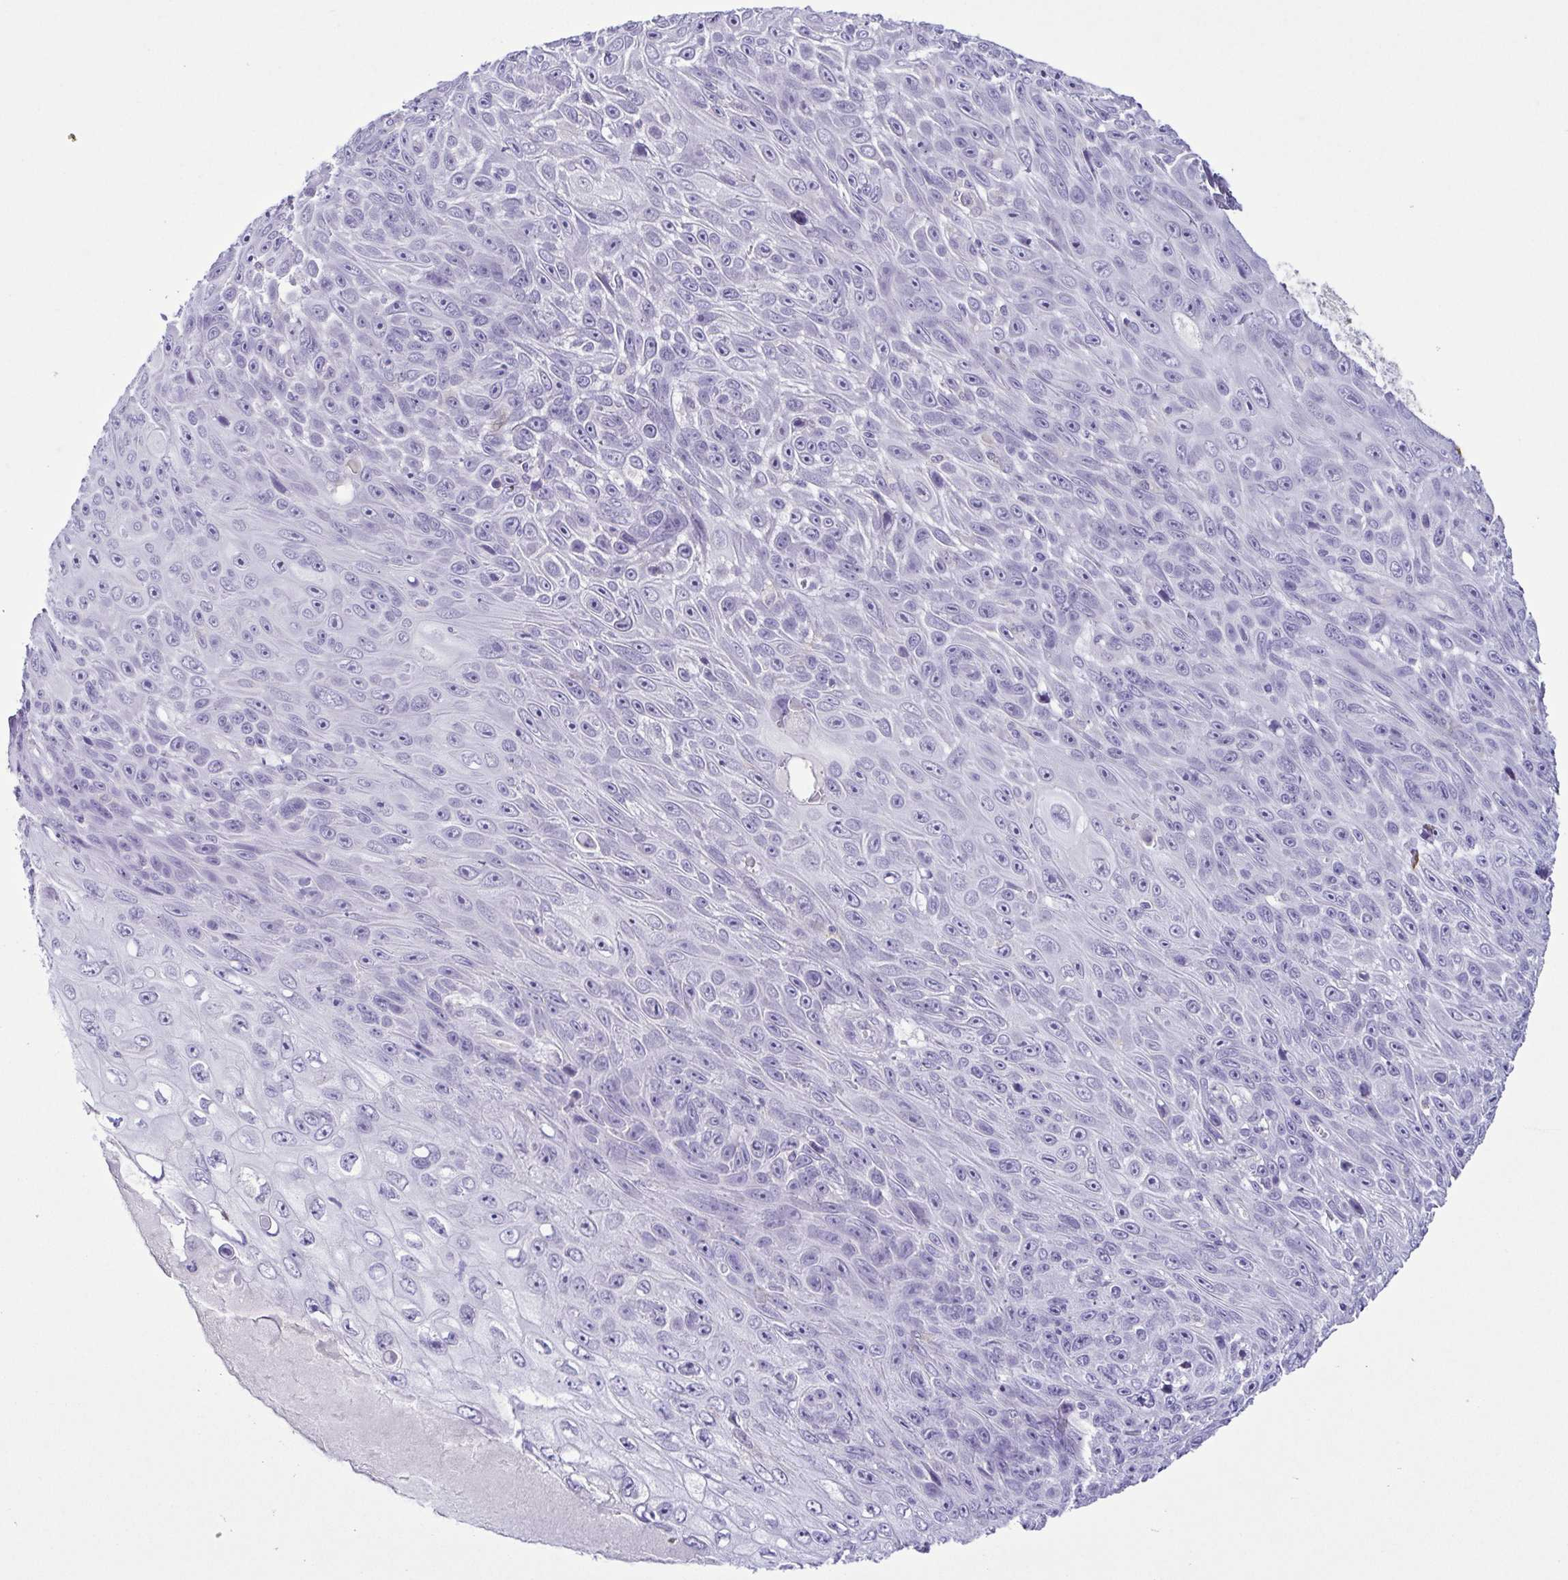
{"staining": {"intensity": "negative", "quantity": "none", "location": "none"}, "tissue": "skin cancer", "cell_type": "Tumor cells", "image_type": "cancer", "snomed": [{"axis": "morphology", "description": "Squamous cell carcinoma, NOS"}, {"axis": "topography", "description": "Skin"}], "caption": "Skin cancer (squamous cell carcinoma) was stained to show a protein in brown. There is no significant staining in tumor cells.", "gene": "TERT", "patient": {"sex": "male", "age": 82}}